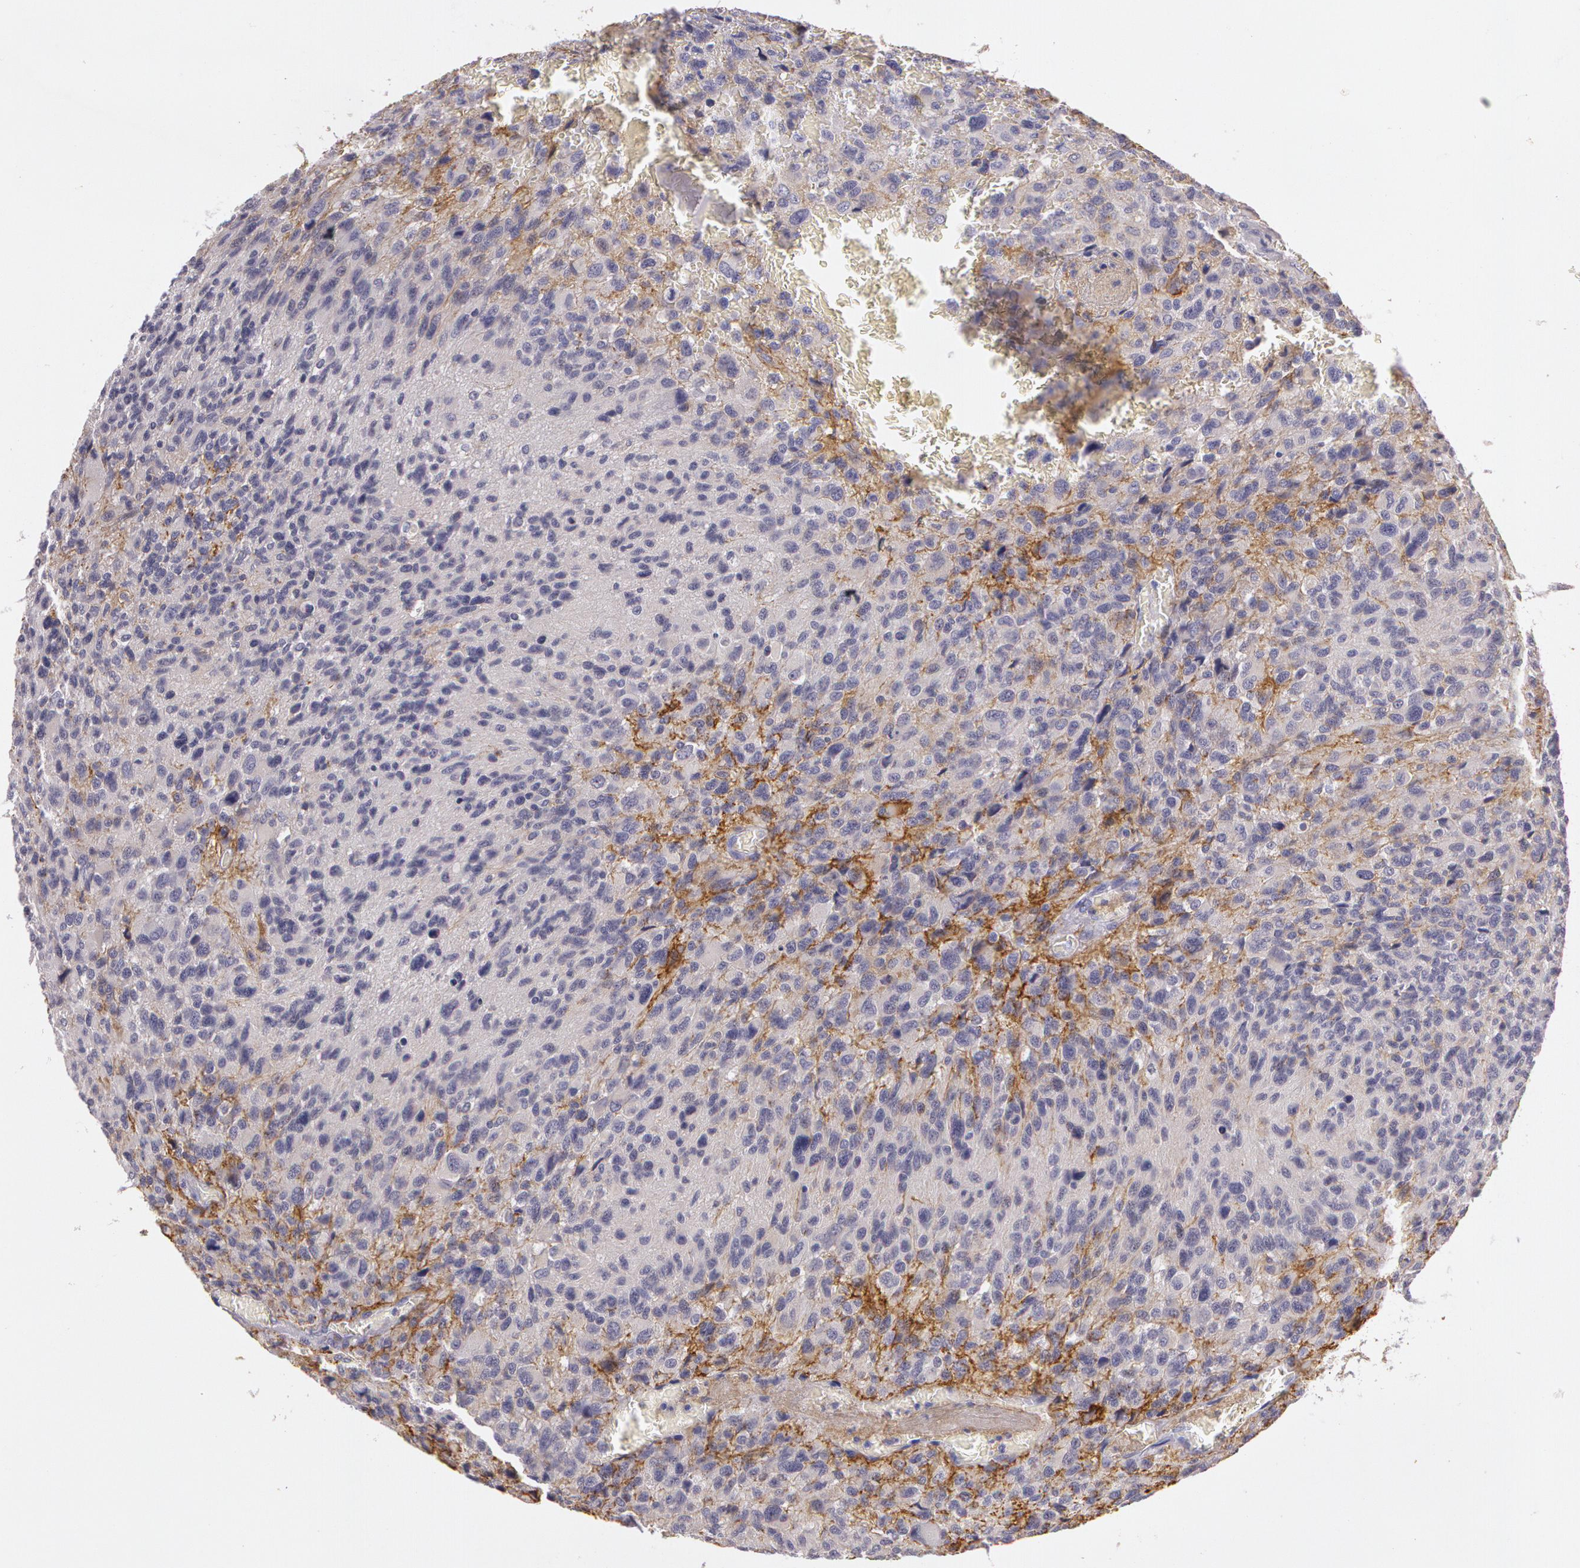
{"staining": {"intensity": "negative", "quantity": "none", "location": "none"}, "tissue": "glioma", "cell_type": "Tumor cells", "image_type": "cancer", "snomed": [{"axis": "morphology", "description": "Glioma, malignant, High grade"}, {"axis": "topography", "description": "Brain"}], "caption": "Protein analysis of glioma reveals no significant staining in tumor cells. Brightfield microscopy of IHC stained with DAB (3,3'-diaminobenzidine) (brown) and hematoxylin (blue), captured at high magnification.", "gene": "G2E3", "patient": {"sex": "male", "age": 69}}